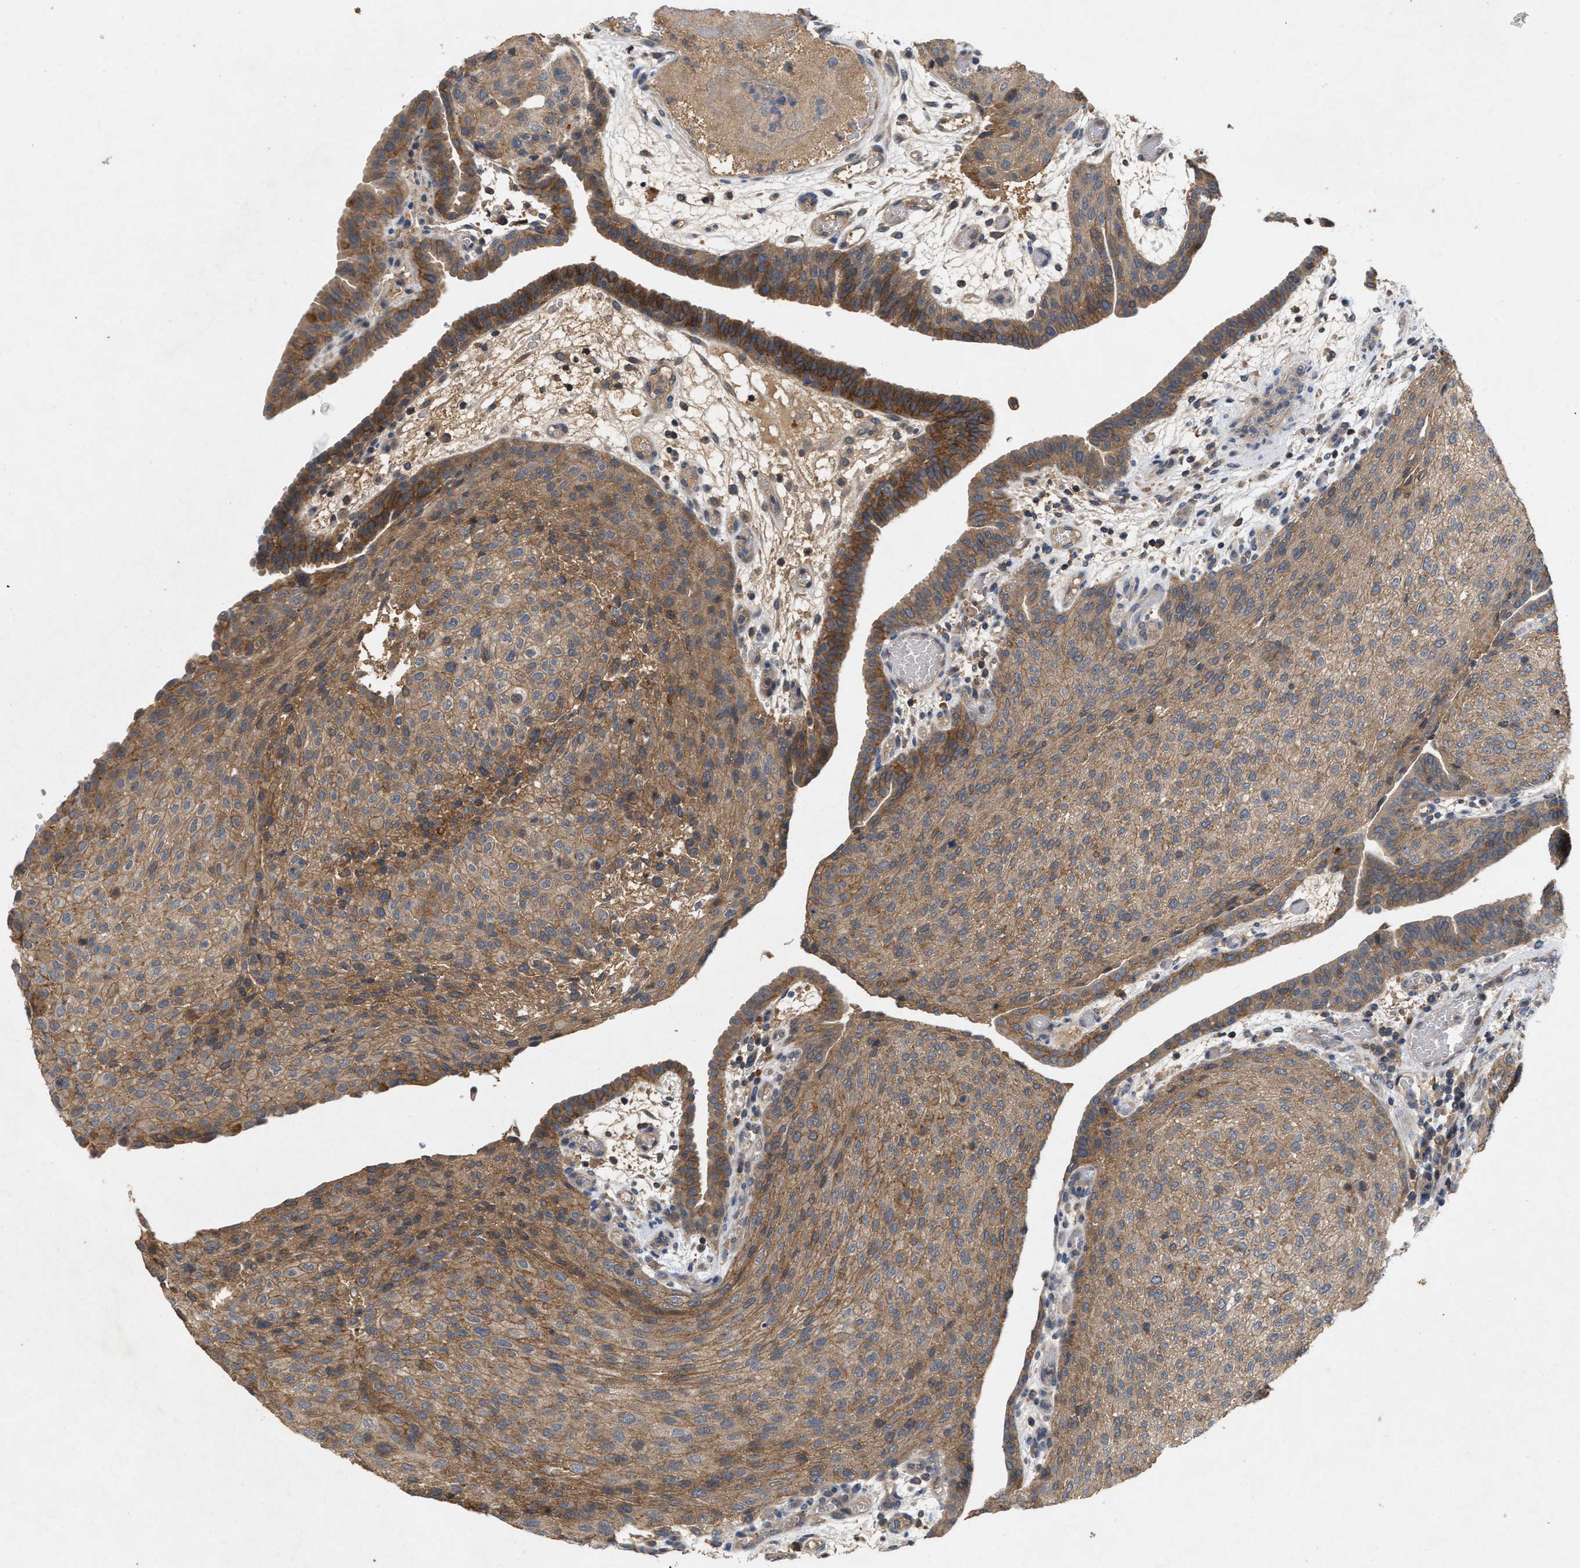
{"staining": {"intensity": "moderate", "quantity": ">75%", "location": "cytoplasmic/membranous"}, "tissue": "urothelial cancer", "cell_type": "Tumor cells", "image_type": "cancer", "snomed": [{"axis": "morphology", "description": "Urothelial carcinoma, Low grade"}, {"axis": "morphology", "description": "Urothelial carcinoma, High grade"}, {"axis": "topography", "description": "Urinary bladder"}], "caption": "Immunohistochemical staining of human urothelial cancer shows medium levels of moderate cytoplasmic/membranous protein positivity in approximately >75% of tumor cells. The staining was performed using DAB to visualize the protein expression in brown, while the nuclei were stained in blue with hematoxylin (Magnification: 20x).", "gene": "LPAR2", "patient": {"sex": "male", "age": 35}}